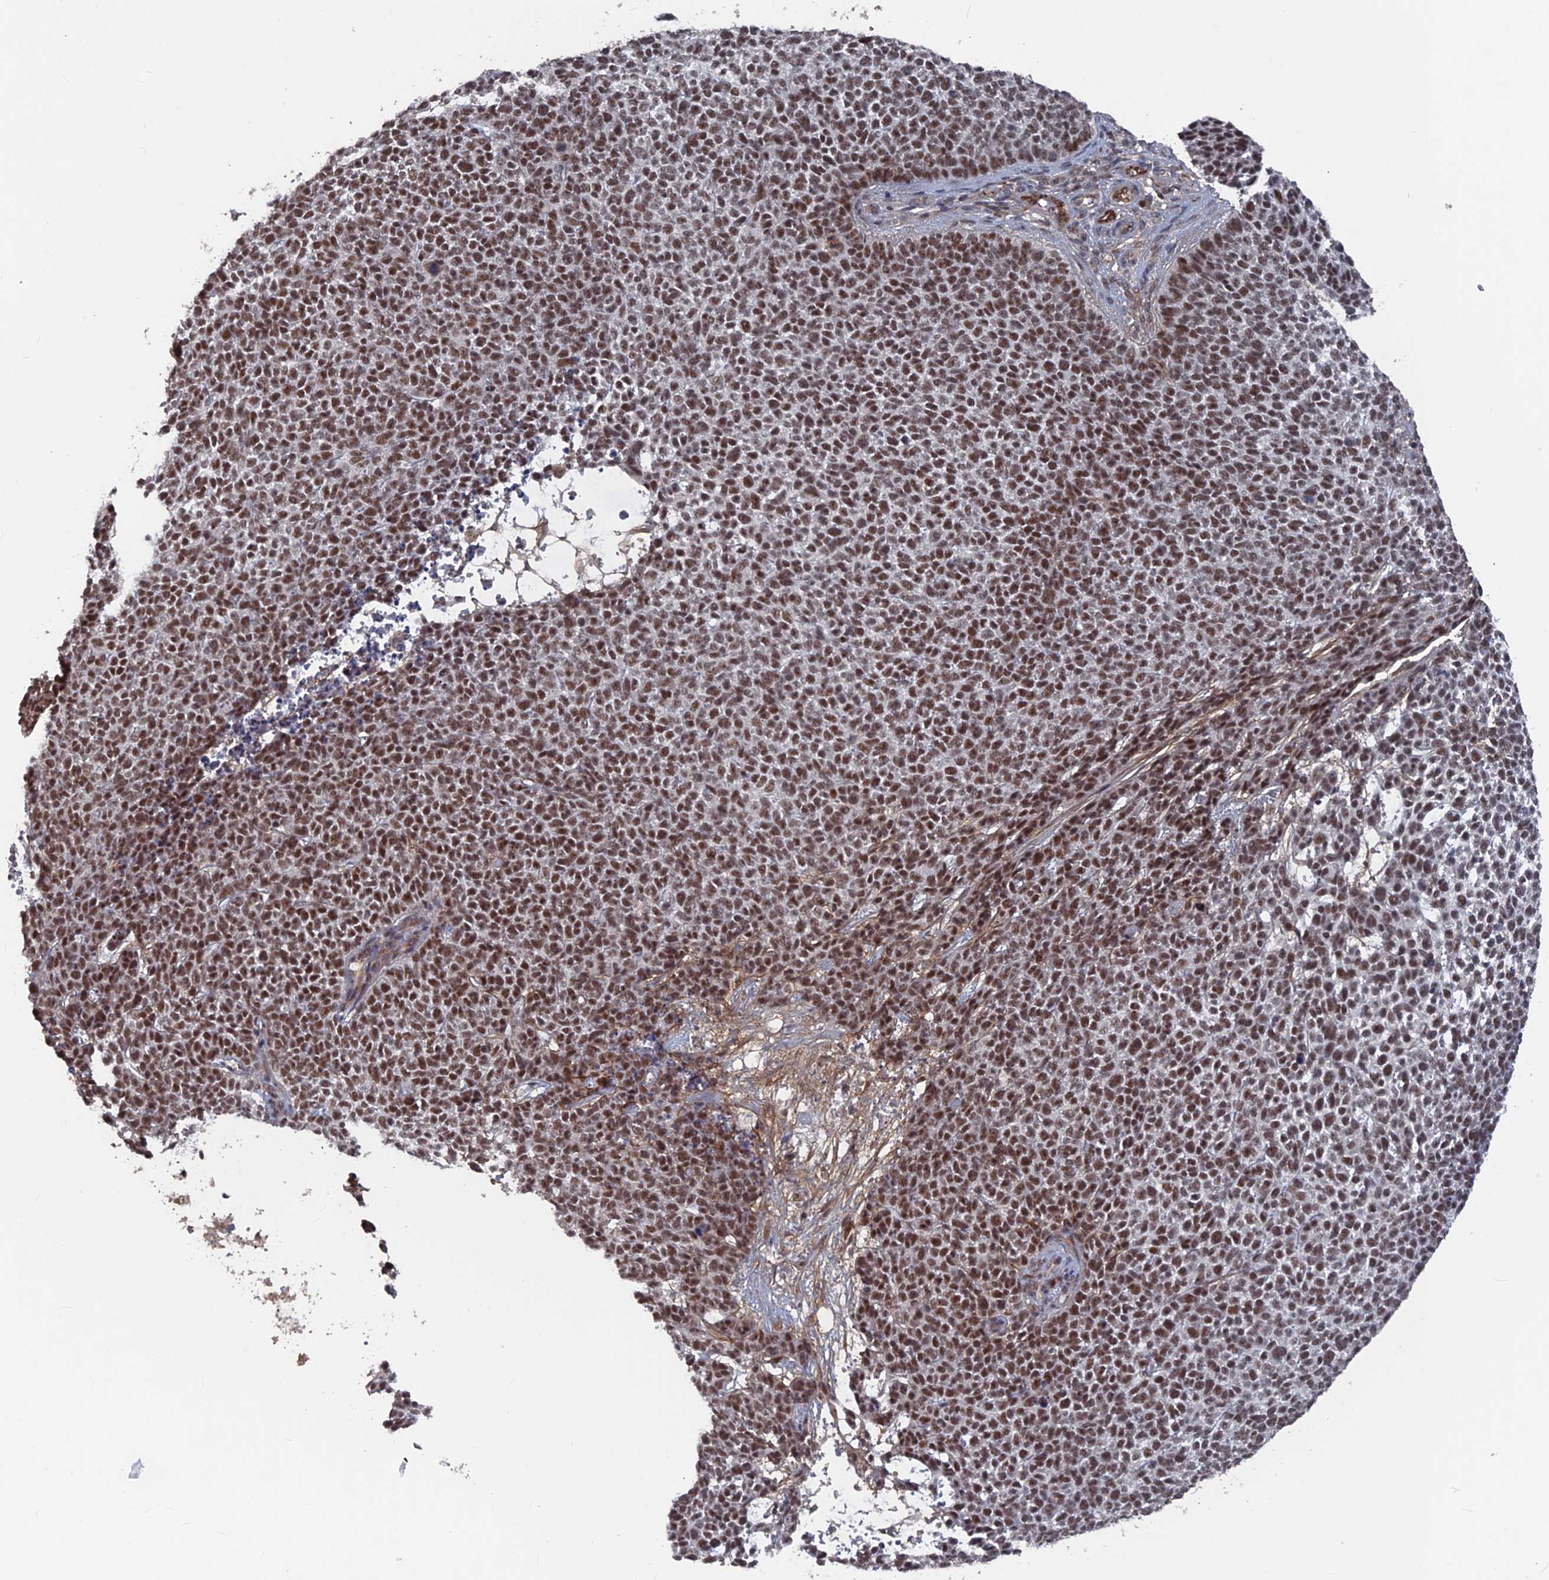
{"staining": {"intensity": "moderate", "quantity": ">75%", "location": "nuclear"}, "tissue": "skin cancer", "cell_type": "Tumor cells", "image_type": "cancer", "snomed": [{"axis": "morphology", "description": "Basal cell carcinoma"}, {"axis": "topography", "description": "Skin"}], "caption": "High-power microscopy captured an immunohistochemistry micrograph of basal cell carcinoma (skin), revealing moderate nuclear positivity in about >75% of tumor cells.", "gene": "SH3D21", "patient": {"sex": "female", "age": 84}}